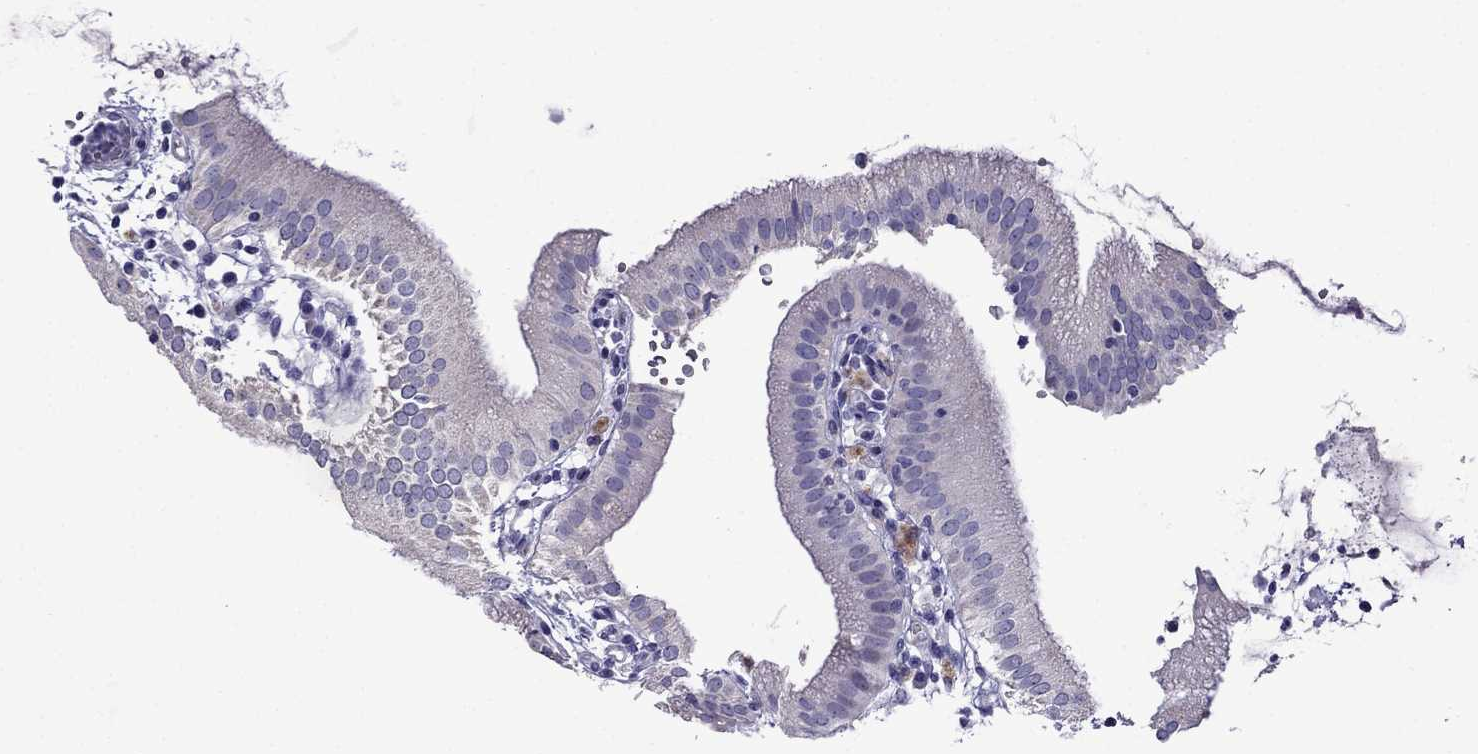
{"staining": {"intensity": "negative", "quantity": "none", "location": "none"}, "tissue": "gallbladder", "cell_type": "Glandular cells", "image_type": "normal", "snomed": [{"axis": "morphology", "description": "Normal tissue, NOS"}, {"axis": "topography", "description": "Gallbladder"}], "caption": "Histopathology image shows no significant protein positivity in glandular cells of normal gallbladder.", "gene": "TDRD1", "patient": {"sex": "female", "age": 65}}